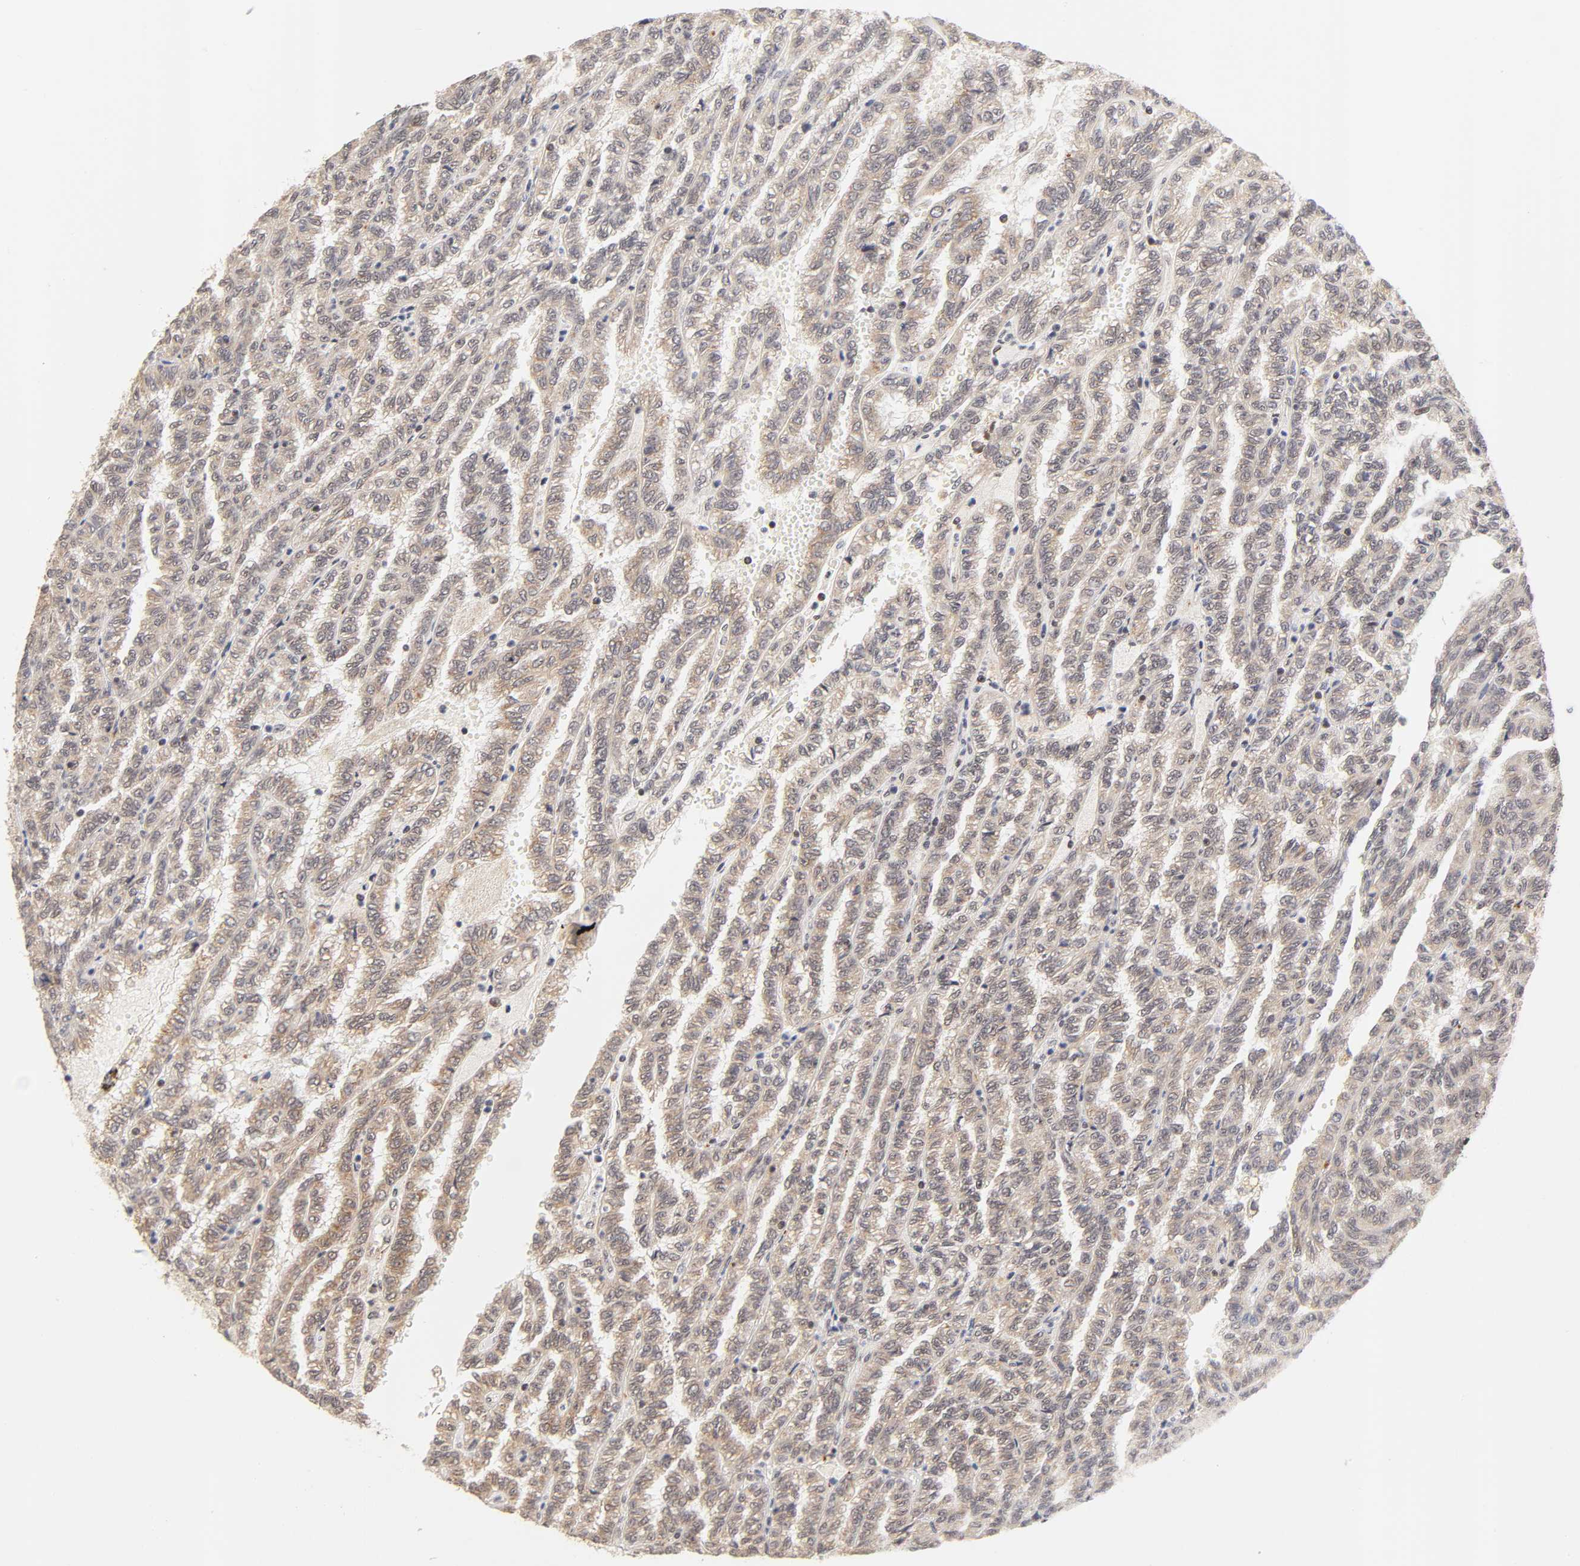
{"staining": {"intensity": "weak", "quantity": "25%-75%", "location": "cytoplasmic/membranous,nuclear"}, "tissue": "renal cancer", "cell_type": "Tumor cells", "image_type": "cancer", "snomed": [{"axis": "morphology", "description": "Inflammation, NOS"}, {"axis": "morphology", "description": "Adenocarcinoma, NOS"}, {"axis": "topography", "description": "Kidney"}], "caption": "Adenocarcinoma (renal) stained with DAB IHC demonstrates low levels of weak cytoplasmic/membranous and nuclear staining in approximately 25%-75% of tumor cells.", "gene": "TAF10", "patient": {"sex": "male", "age": 68}}